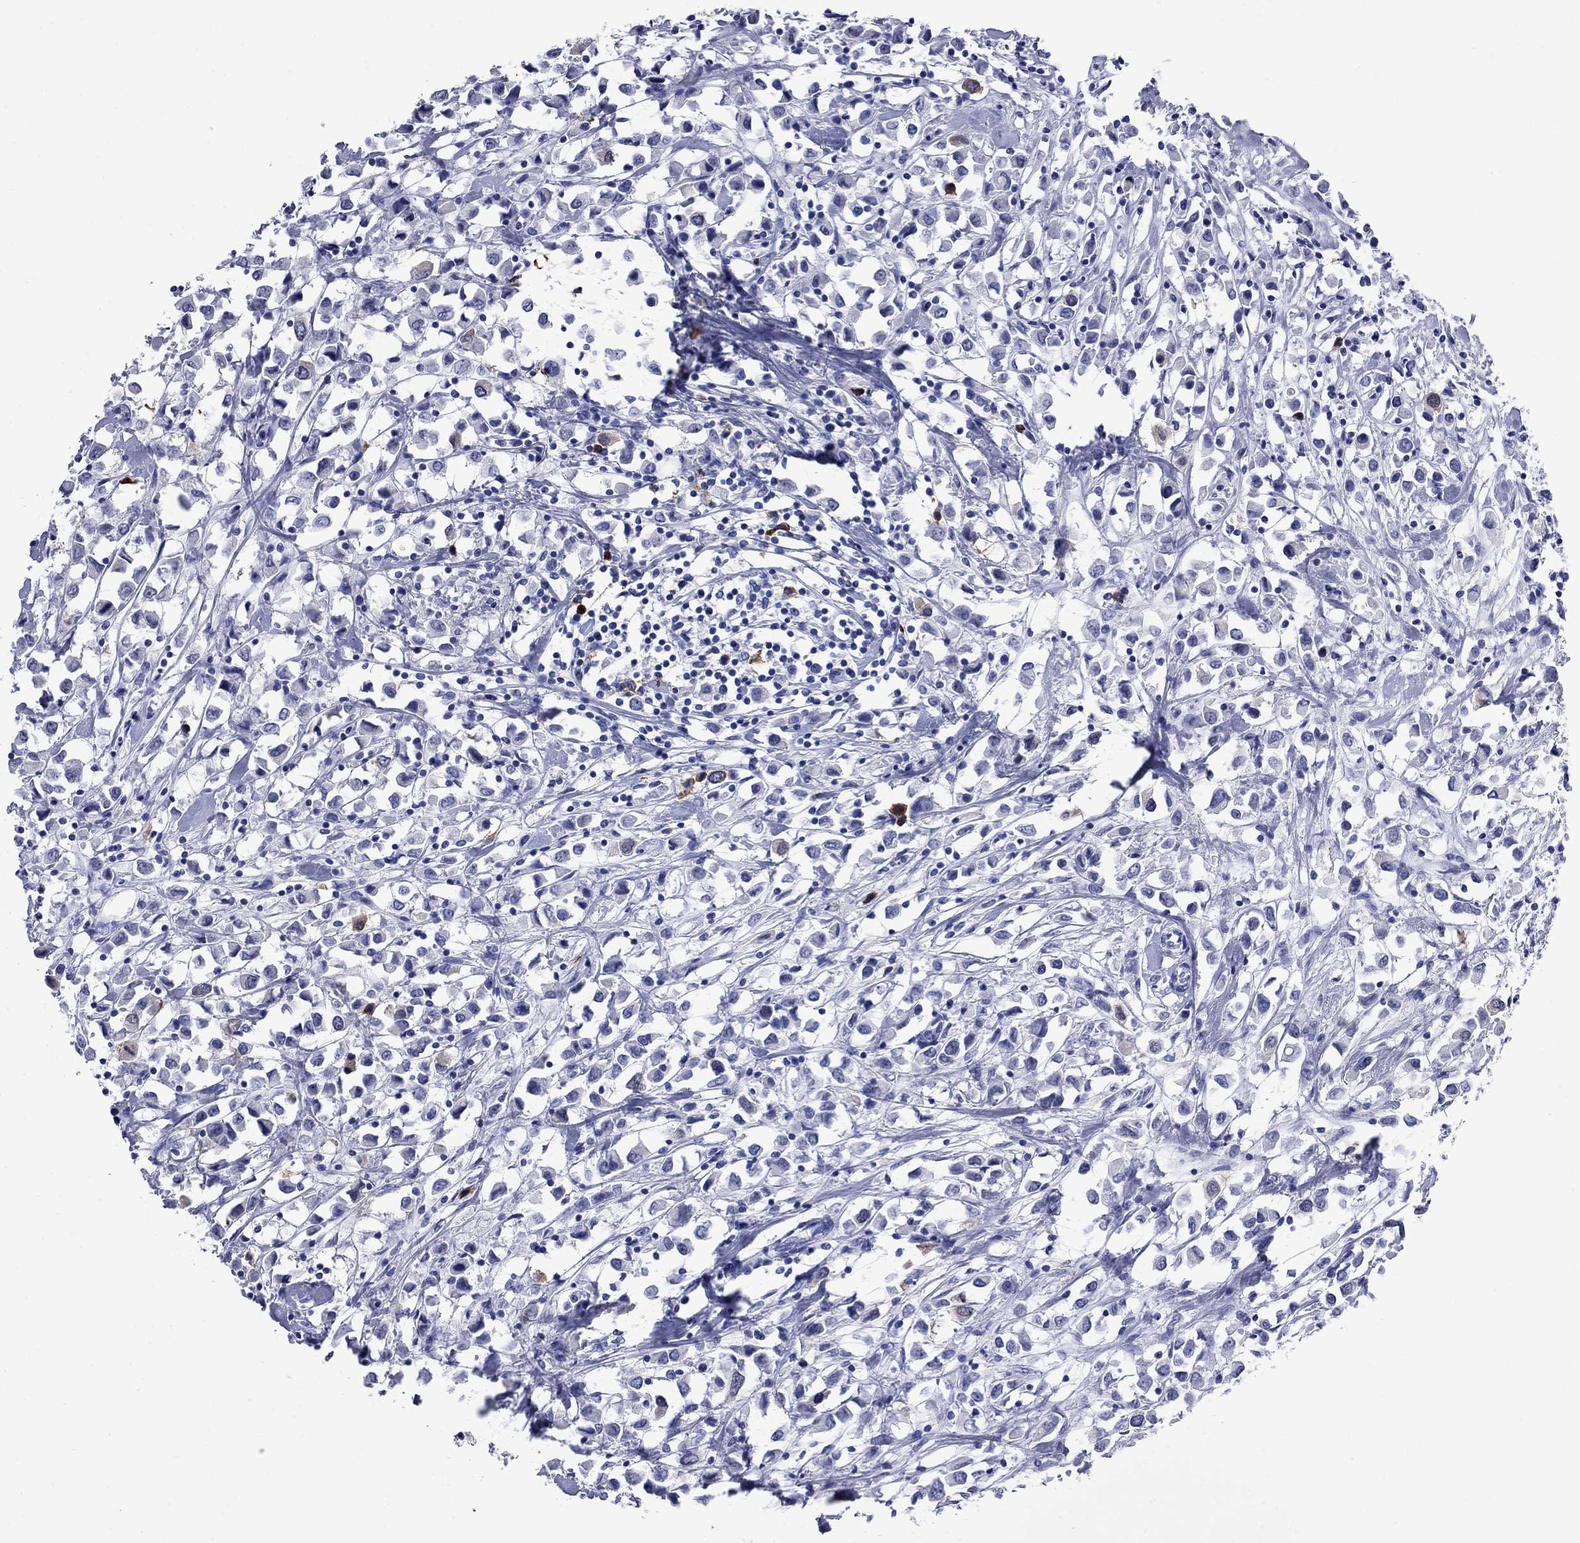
{"staining": {"intensity": "moderate", "quantity": "<25%", "location": "cytoplasmic/membranous"}, "tissue": "breast cancer", "cell_type": "Tumor cells", "image_type": "cancer", "snomed": [{"axis": "morphology", "description": "Duct carcinoma"}, {"axis": "topography", "description": "Breast"}], "caption": "Immunohistochemical staining of human breast cancer (infiltrating ductal carcinoma) displays low levels of moderate cytoplasmic/membranous protein expression in approximately <25% of tumor cells. Nuclei are stained in blue.", "gene": "TACC3", "patient": {"sex": "female", "age": 61}}